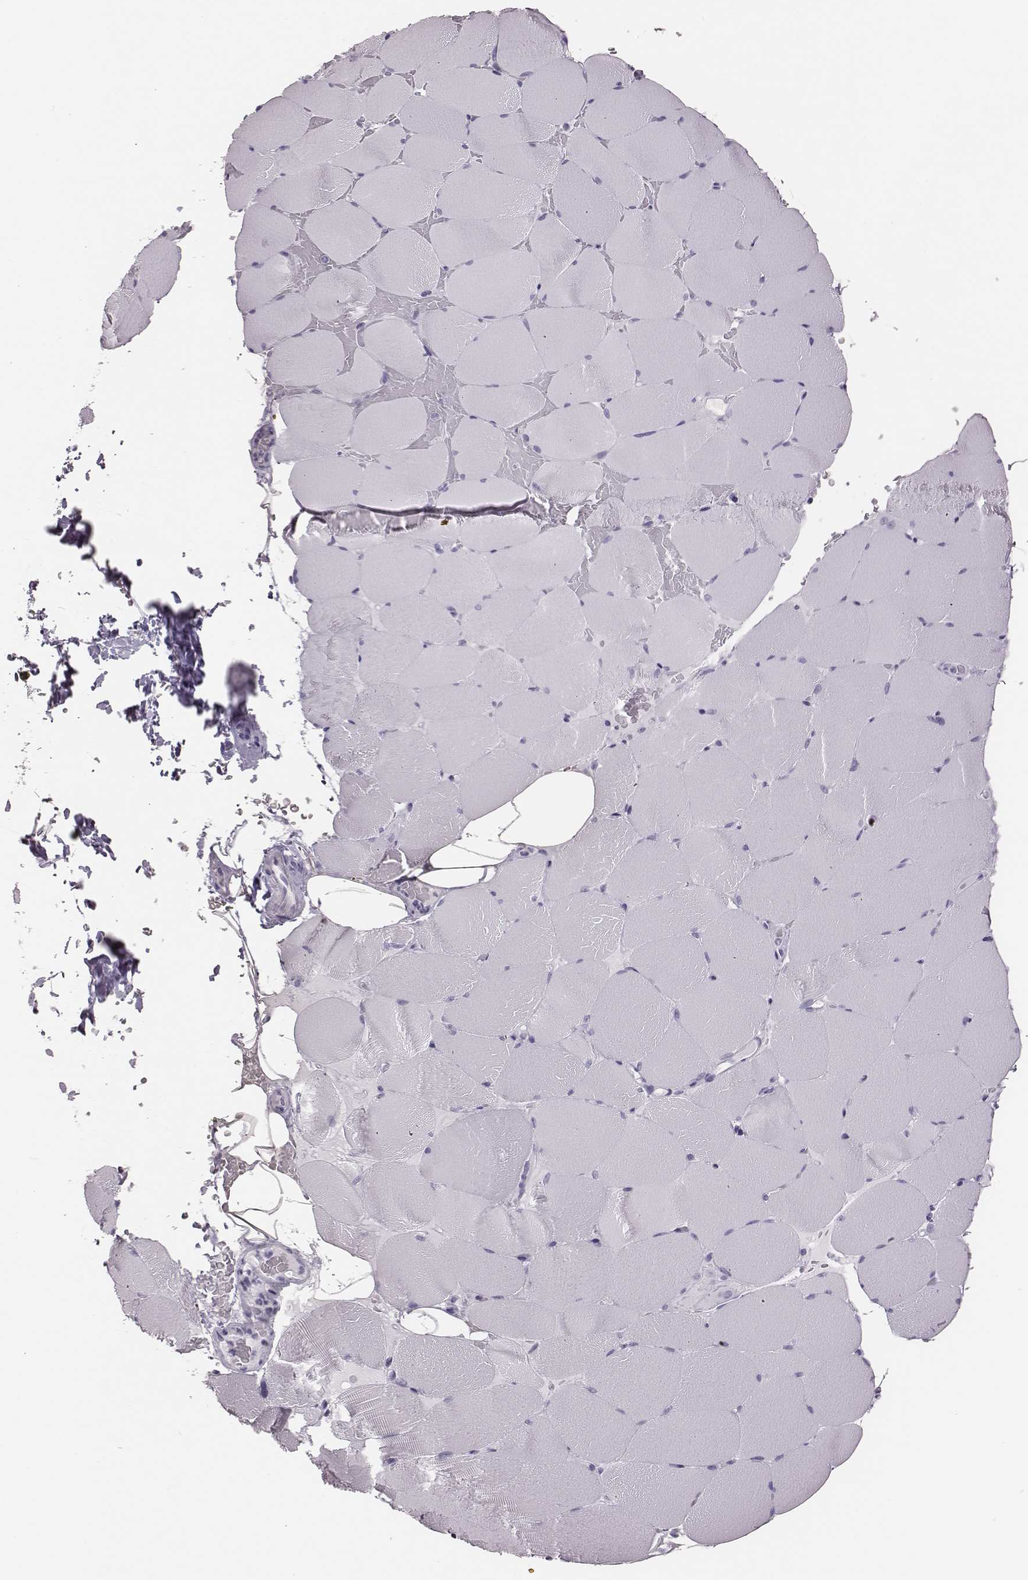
{"staining": {"intensity": "negative", "quantity": "none", "location": "none"}, "tissue": "skeletal muscle", "cell_type": "Myocytes", "image_type": "normal", "snomed": [{"axis": "morphology", "description": "Normal tissue, NOS"}, {"axis": "topography", "description": "Skeletal muscle"}], "caption": "Immunohistochemical staining of normal human skeletal muscle demonstrates no significant expression in myocytes.", "gene": "H1", "patient": {"sex": "female", "age": 37}}